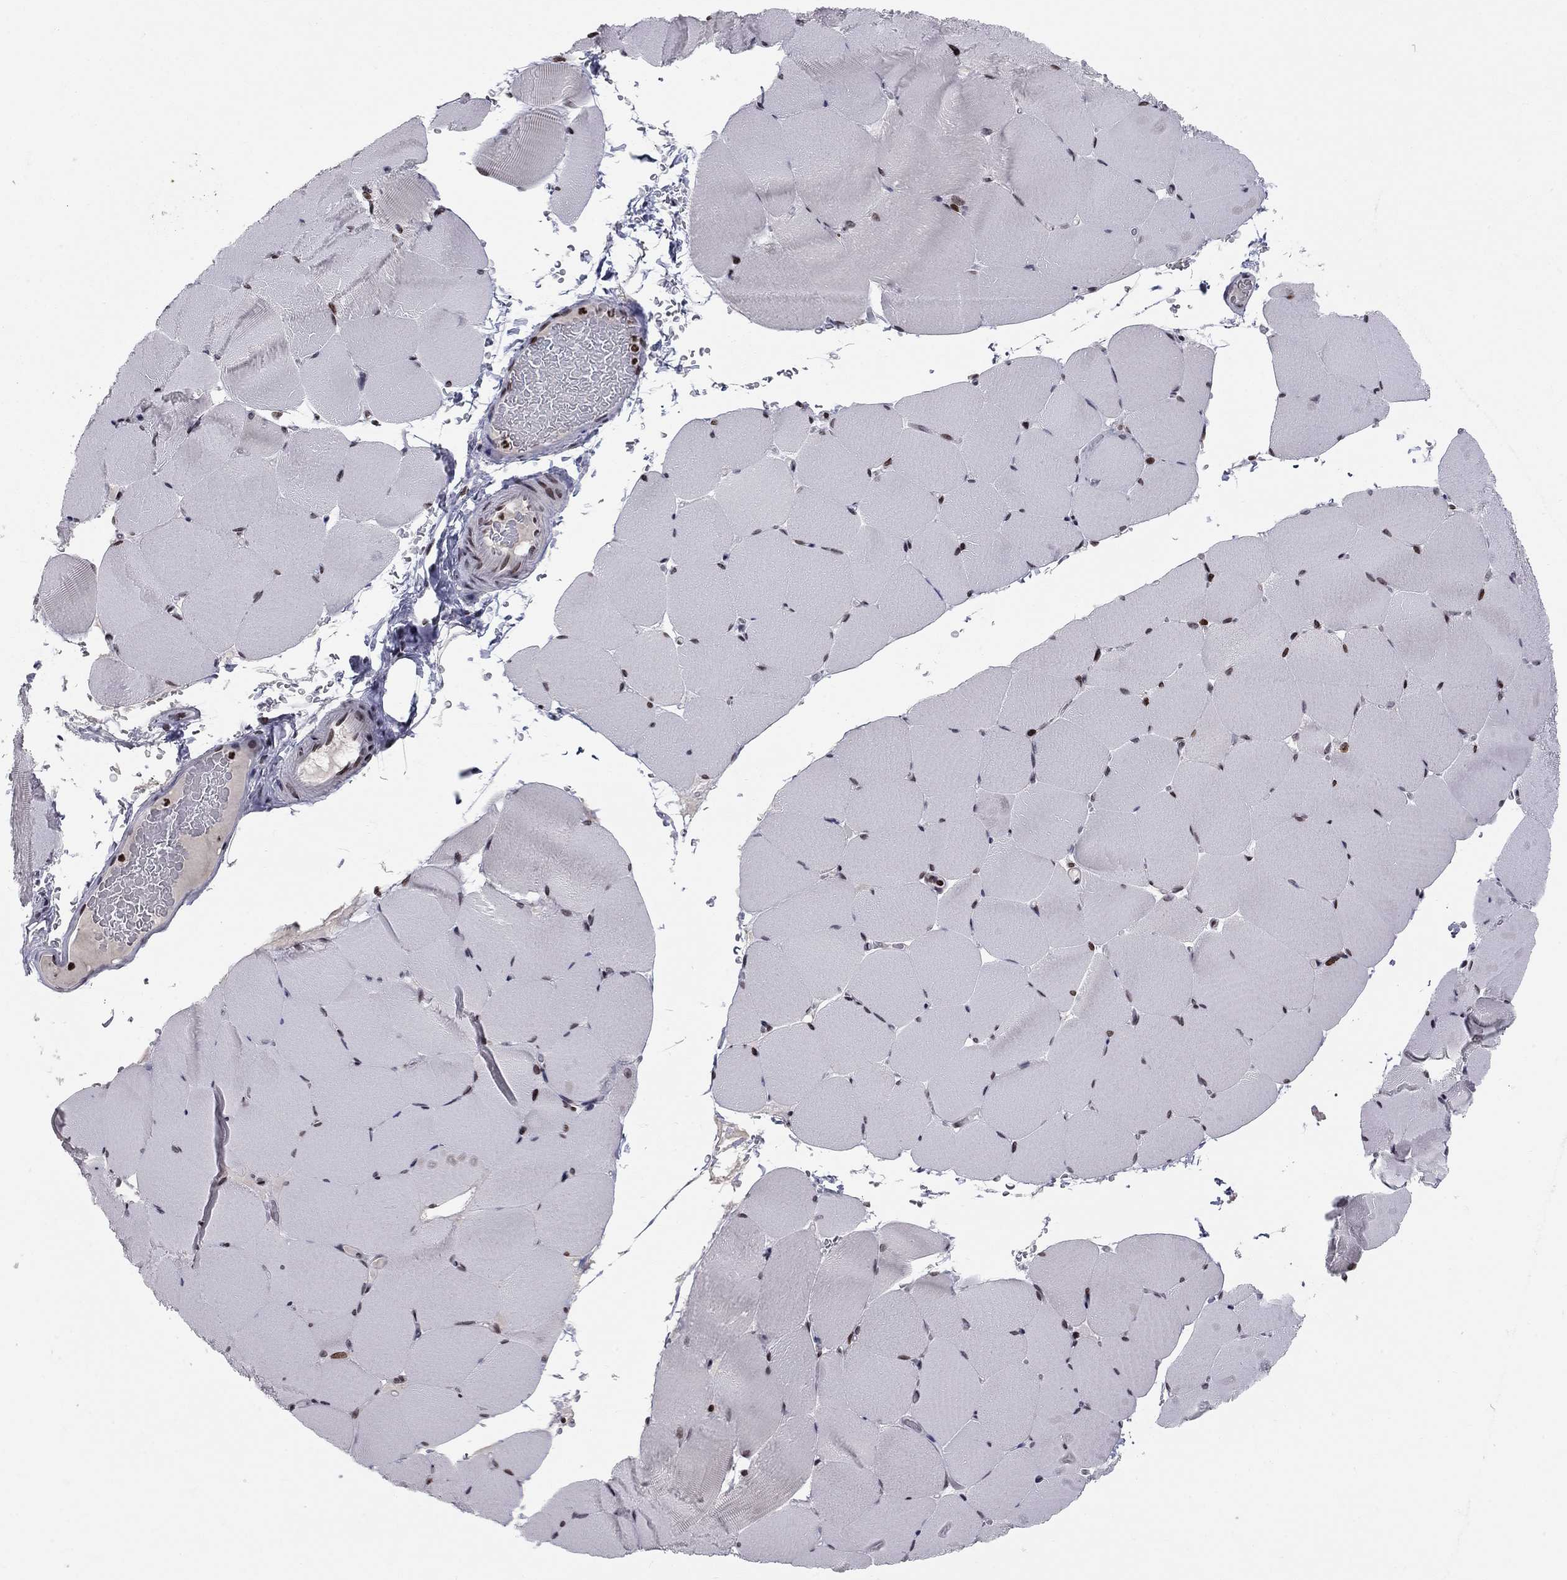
{"staining": {"intensity": "moderate", "quantity": "25%-75%", "location": "nuclear"}, "tissue": "skeletal muscle", "cell_type": "Myocytes", "image_type": "normal", "snomed": [{"axis": "morphology", "description": "Normal tissue, NOS"}, {"axis": "topography", "description": "Skeletal muscle"}], "caption": "About 25%-75% of myocytes in unremarkable human skeletal muscle reveal moderate nuclear protein positivity as visualized by brown immunohistochemical staining.", "gene": "RNASEH2C", "patient": {"sex": "female", "age": 37}}